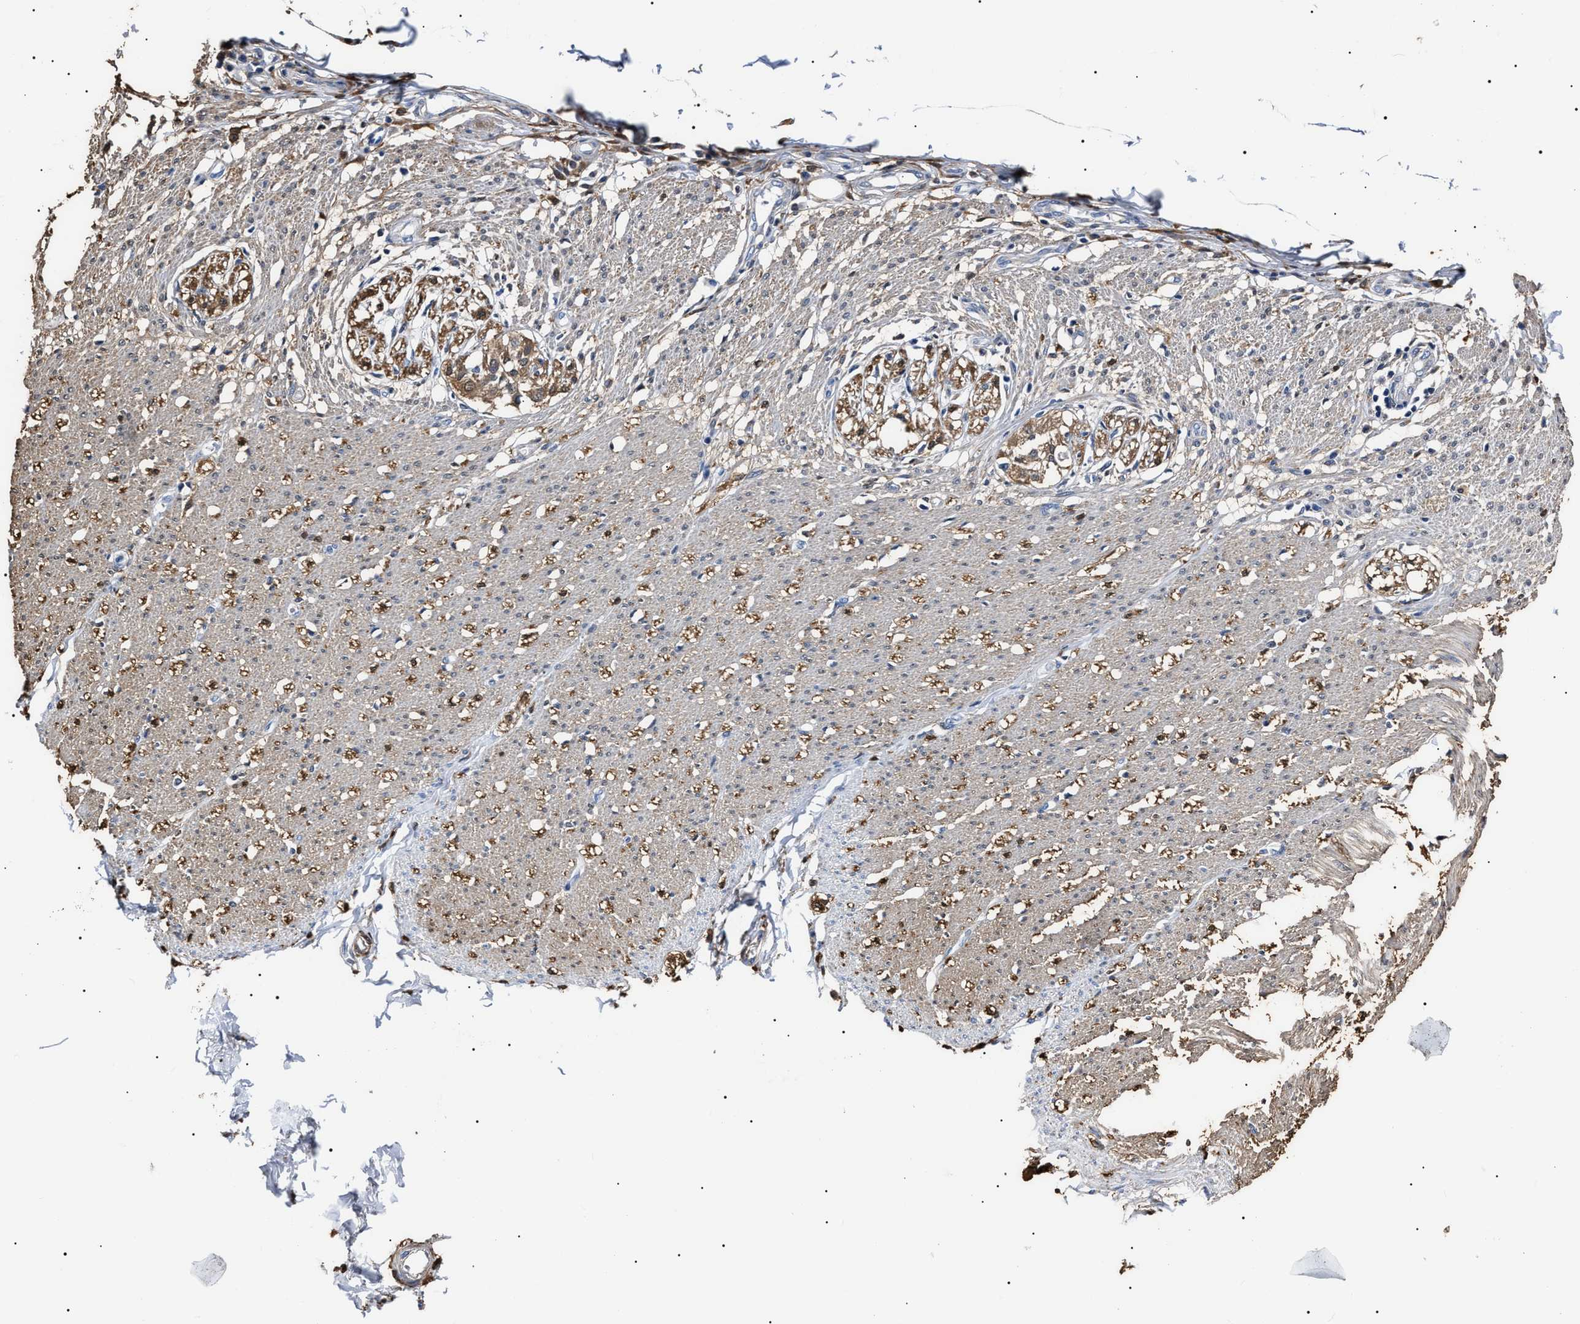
{"staining": {"intensity": "moderate", "quantity": "25%-75%", "location": "cytoplasmic/membranous"}, "tissue": "smooth muscle", "cell_type": "Smooth muscle cells", "image_type": "normal", "snomed": [{"axis": "morphology", "description": "Normal tissue, NOS"}, {"axis": "morphology", "description": "Adenocarcinoma, NOS"}, {"axis": "topography", "description": "Colon"}, {"axis": "topography", "description": "Peripheral nerve tissue"}], "caption": "High-magnification brightfield microscopy of benign smooth muscle stained with DAB (3,3'-diaminobenzidine) (brown) and counterstained with hematoxylin (blue). smooth muscle cells exhibit moderate cytoplasmic/membranous expression is appreciated in approximately25%-75% of cells. The staining was performed using DAB, with brown indicating positive protein expression. Nuclei are stained blue with hematoxylin.", "gene": "ALDH1A1", "patient": {"sex": "male", "age": 14}}